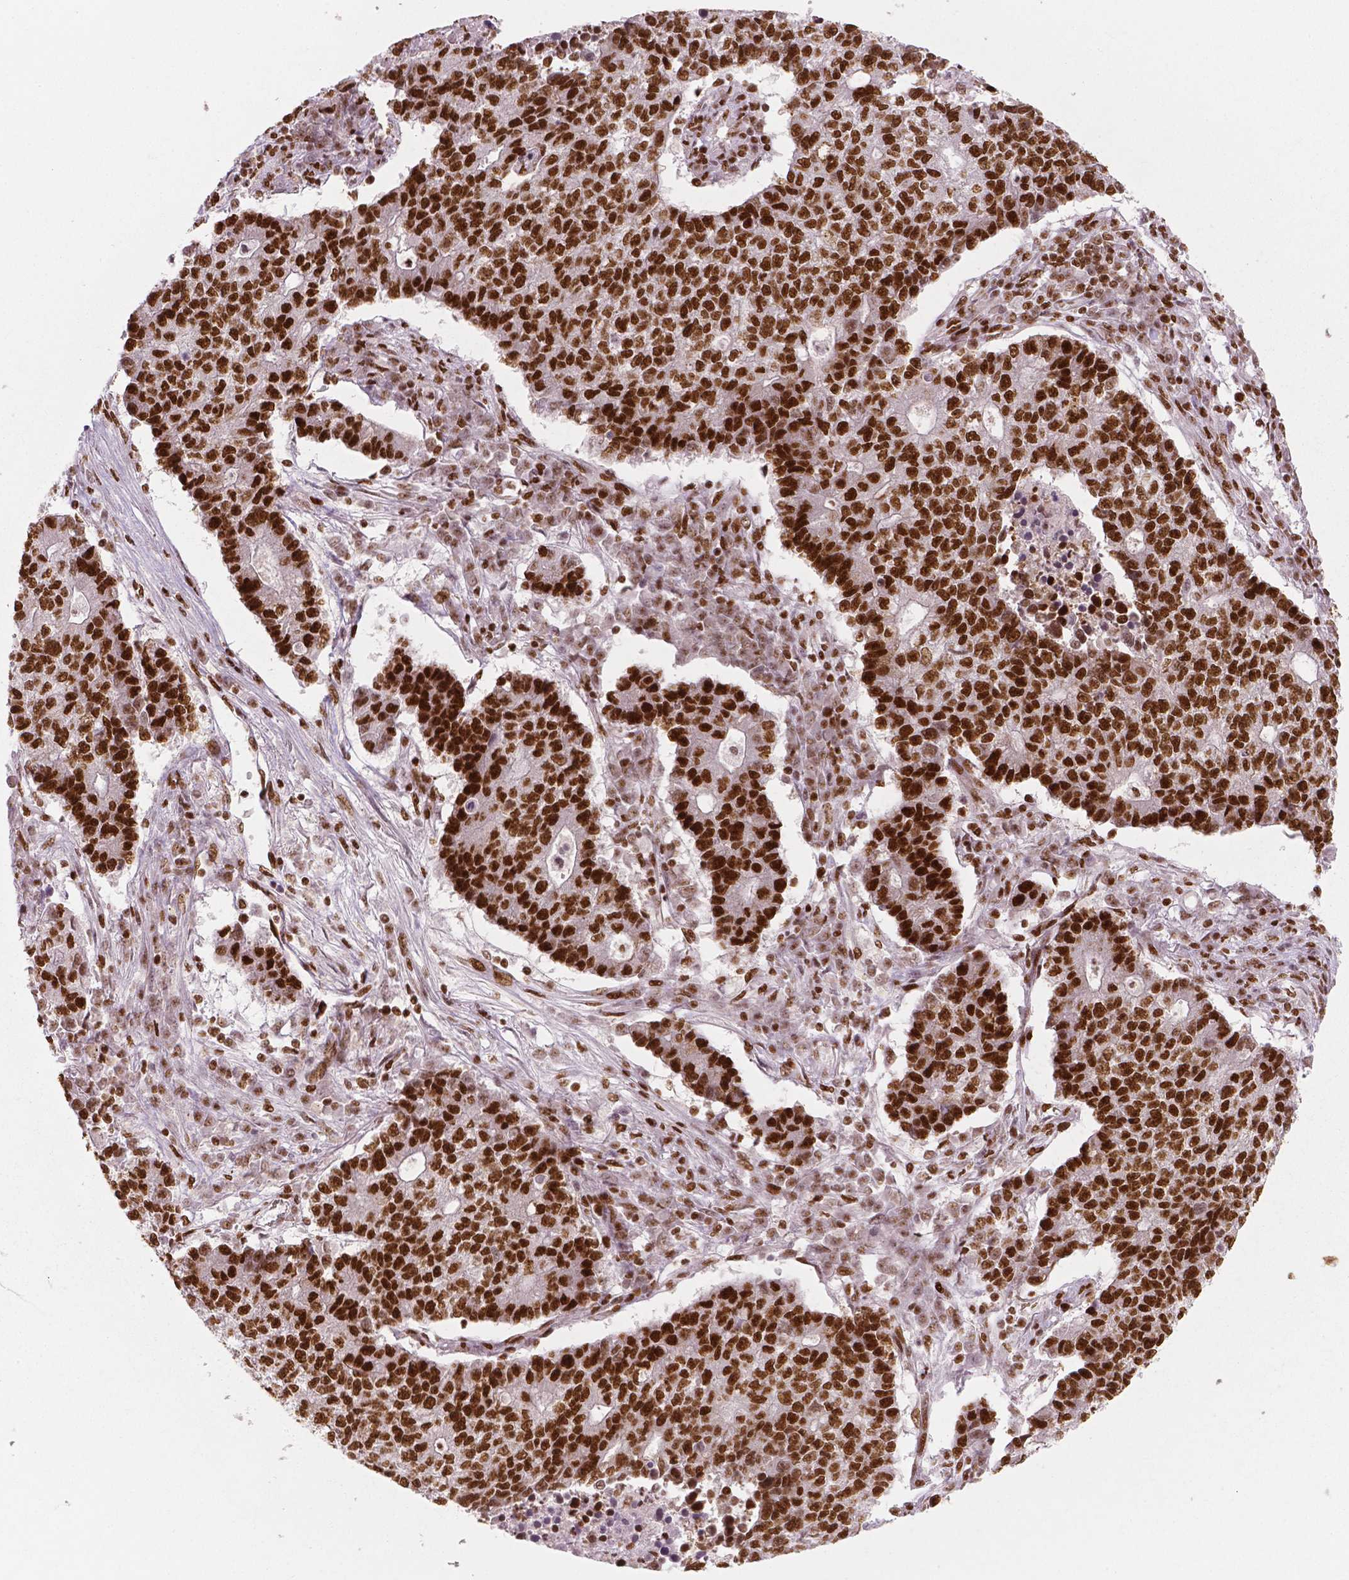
{"staining": {"intensity": "strong", "quantity": ">75%", "location": "nuclear"}, "tissue": "lung cancer", "cell_type": "Tumor cells", "image_type": "cancer", "snomed": [{"axis": "morphology", "description": "Adenocarcinoma, NOS"}, {"axis": "topography", "description": "Lung"}], "caption": "Immunohistochemical staining of human lung adenocarcinoma demonstrates strong nuclear protein expression in approximately >75% of tumor cells.", "gene": "BRD4", "patient": {"sex": "male", "age": 57}}